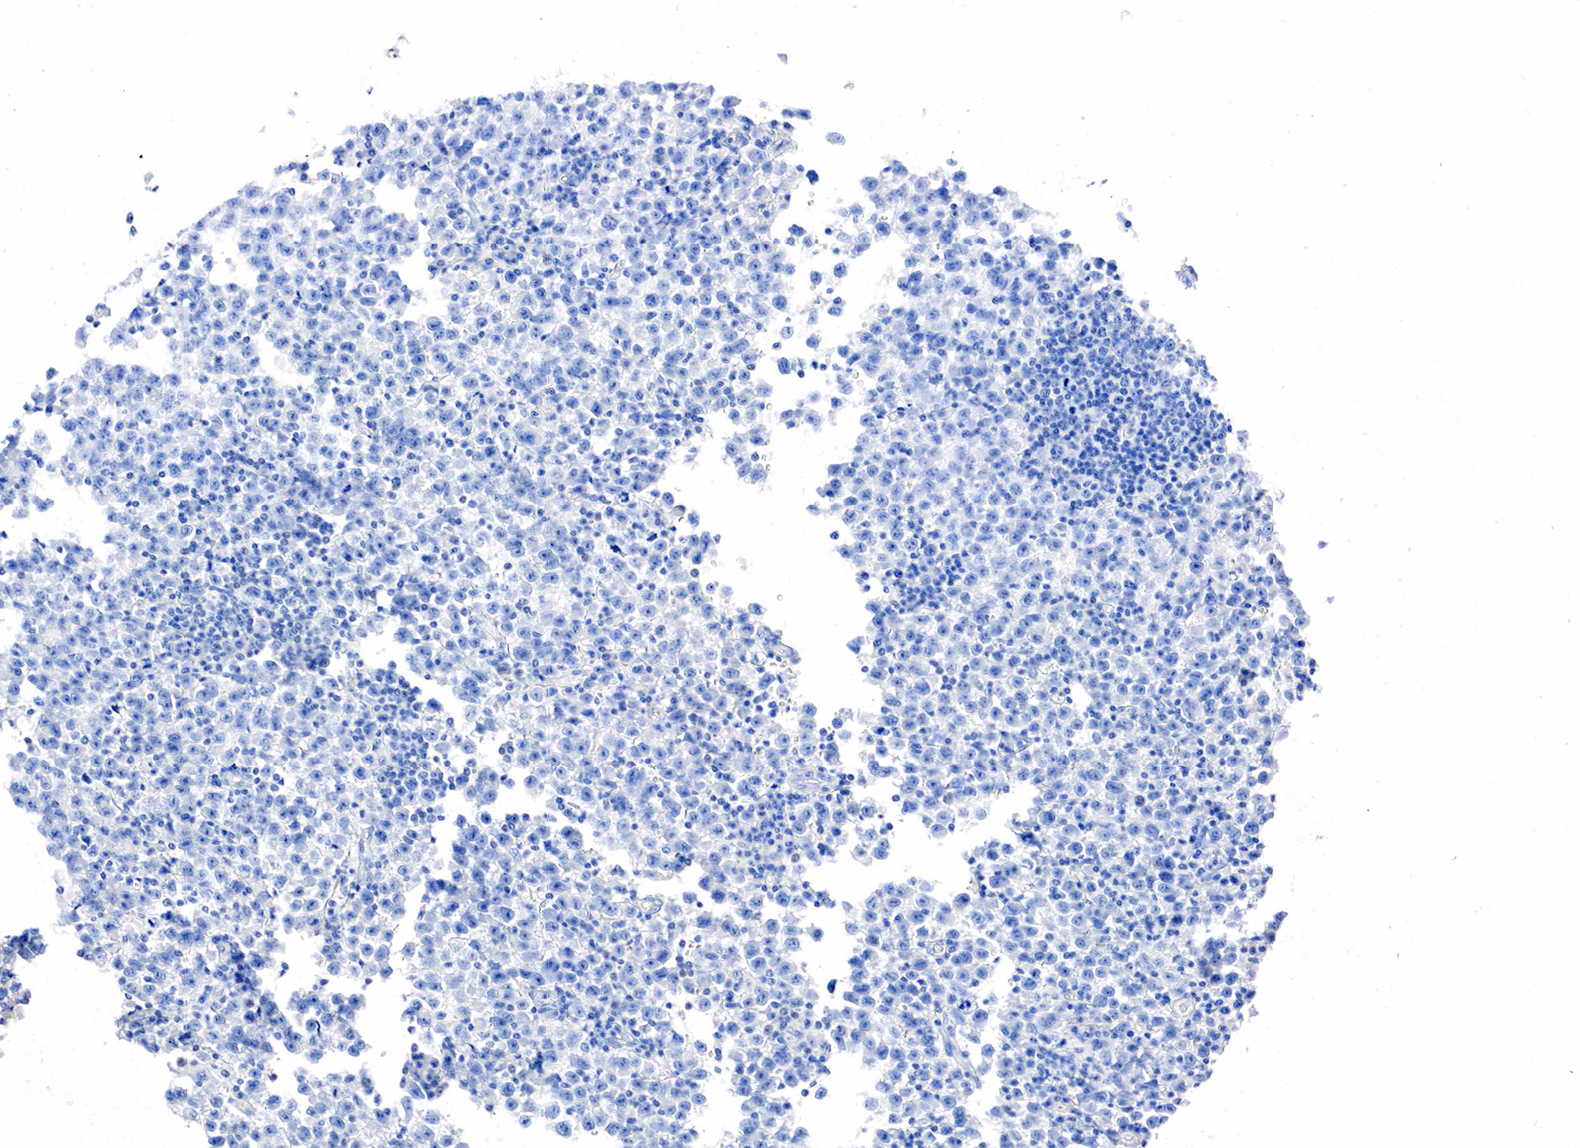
{"staining": {"intensity": "negative", "quantity": "none", "location": "none"}, "tissue": "testis cancer", "cell_type": "Tumor cells", "image_type": "cancer", "snomed": [{"axis": "morphology", "description": "Seminoma, NOS"}, {"axis": "topography", "description": "Testis"}], "caption": "The micrograph demonstrates no significant expression in tumor cells of testis seminoma.", "gene": "SST", "patient": {"sex": "male", "age": 35}}